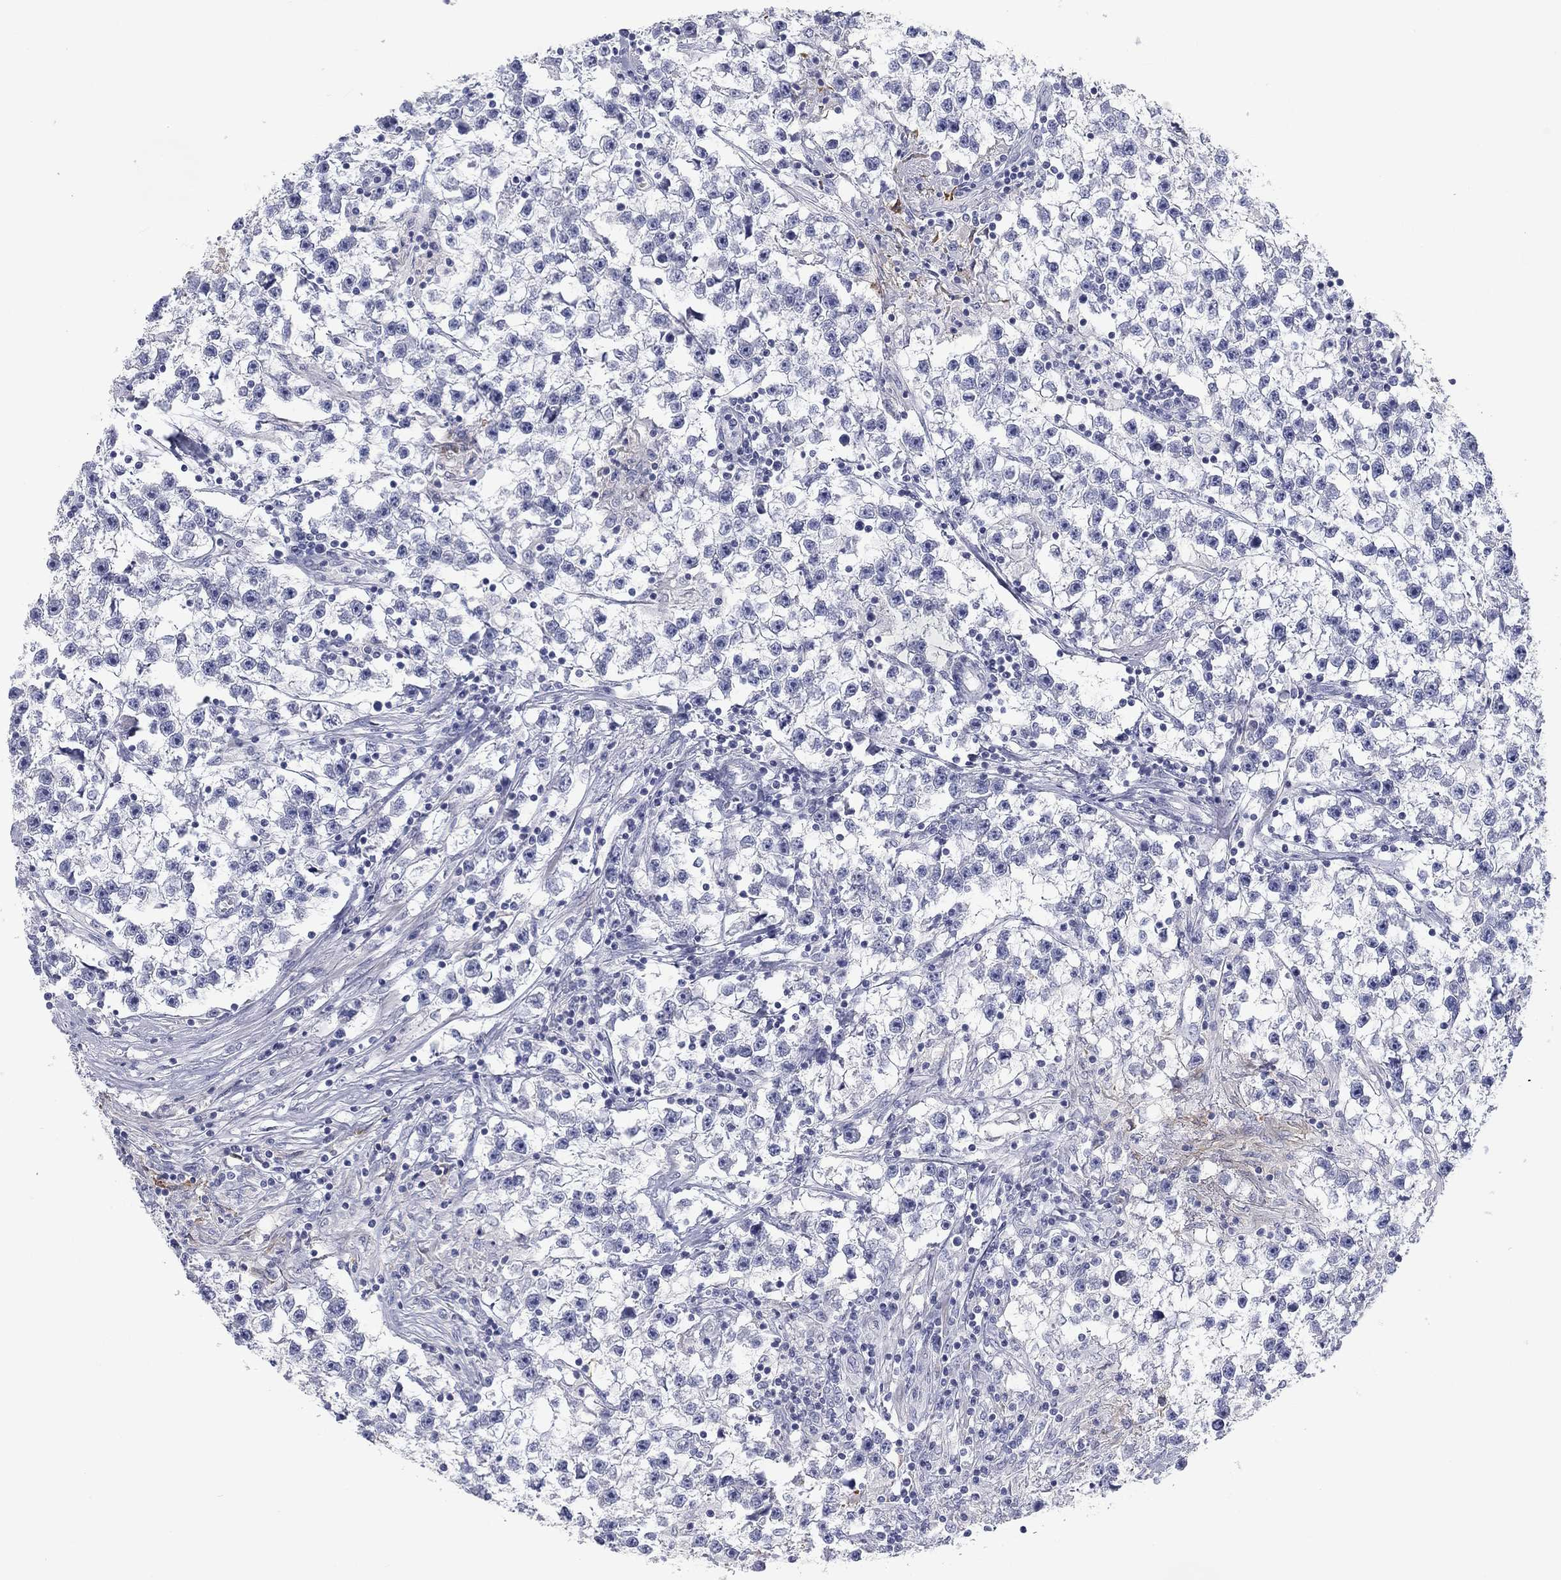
{"staining": {"intensity": "negative", "quantity": "none", "location": "none"}, "tissue": "testis cancer", "cell_type": "Tumor cells", "image_type": "cancer", "snomed": [{"axis": "morphology", "description": "Seminoma, NOS"}, {"axis": "topography", "description": "Testis"}], "caption": "Immunohistochemistry photomicrograph of neoplastic tissue: human testis cancer stained with DAB exhibits no significant protein positivity in tumor cells. (Stains: DAB (3,3'-diaminobenzidine) immunohistochemistry with hematoxylin counter stain, Microscopy: brightfield microscopy at high magnification).", "gene": "CALB1", "patient": {"sex": "male", "age": 59}}